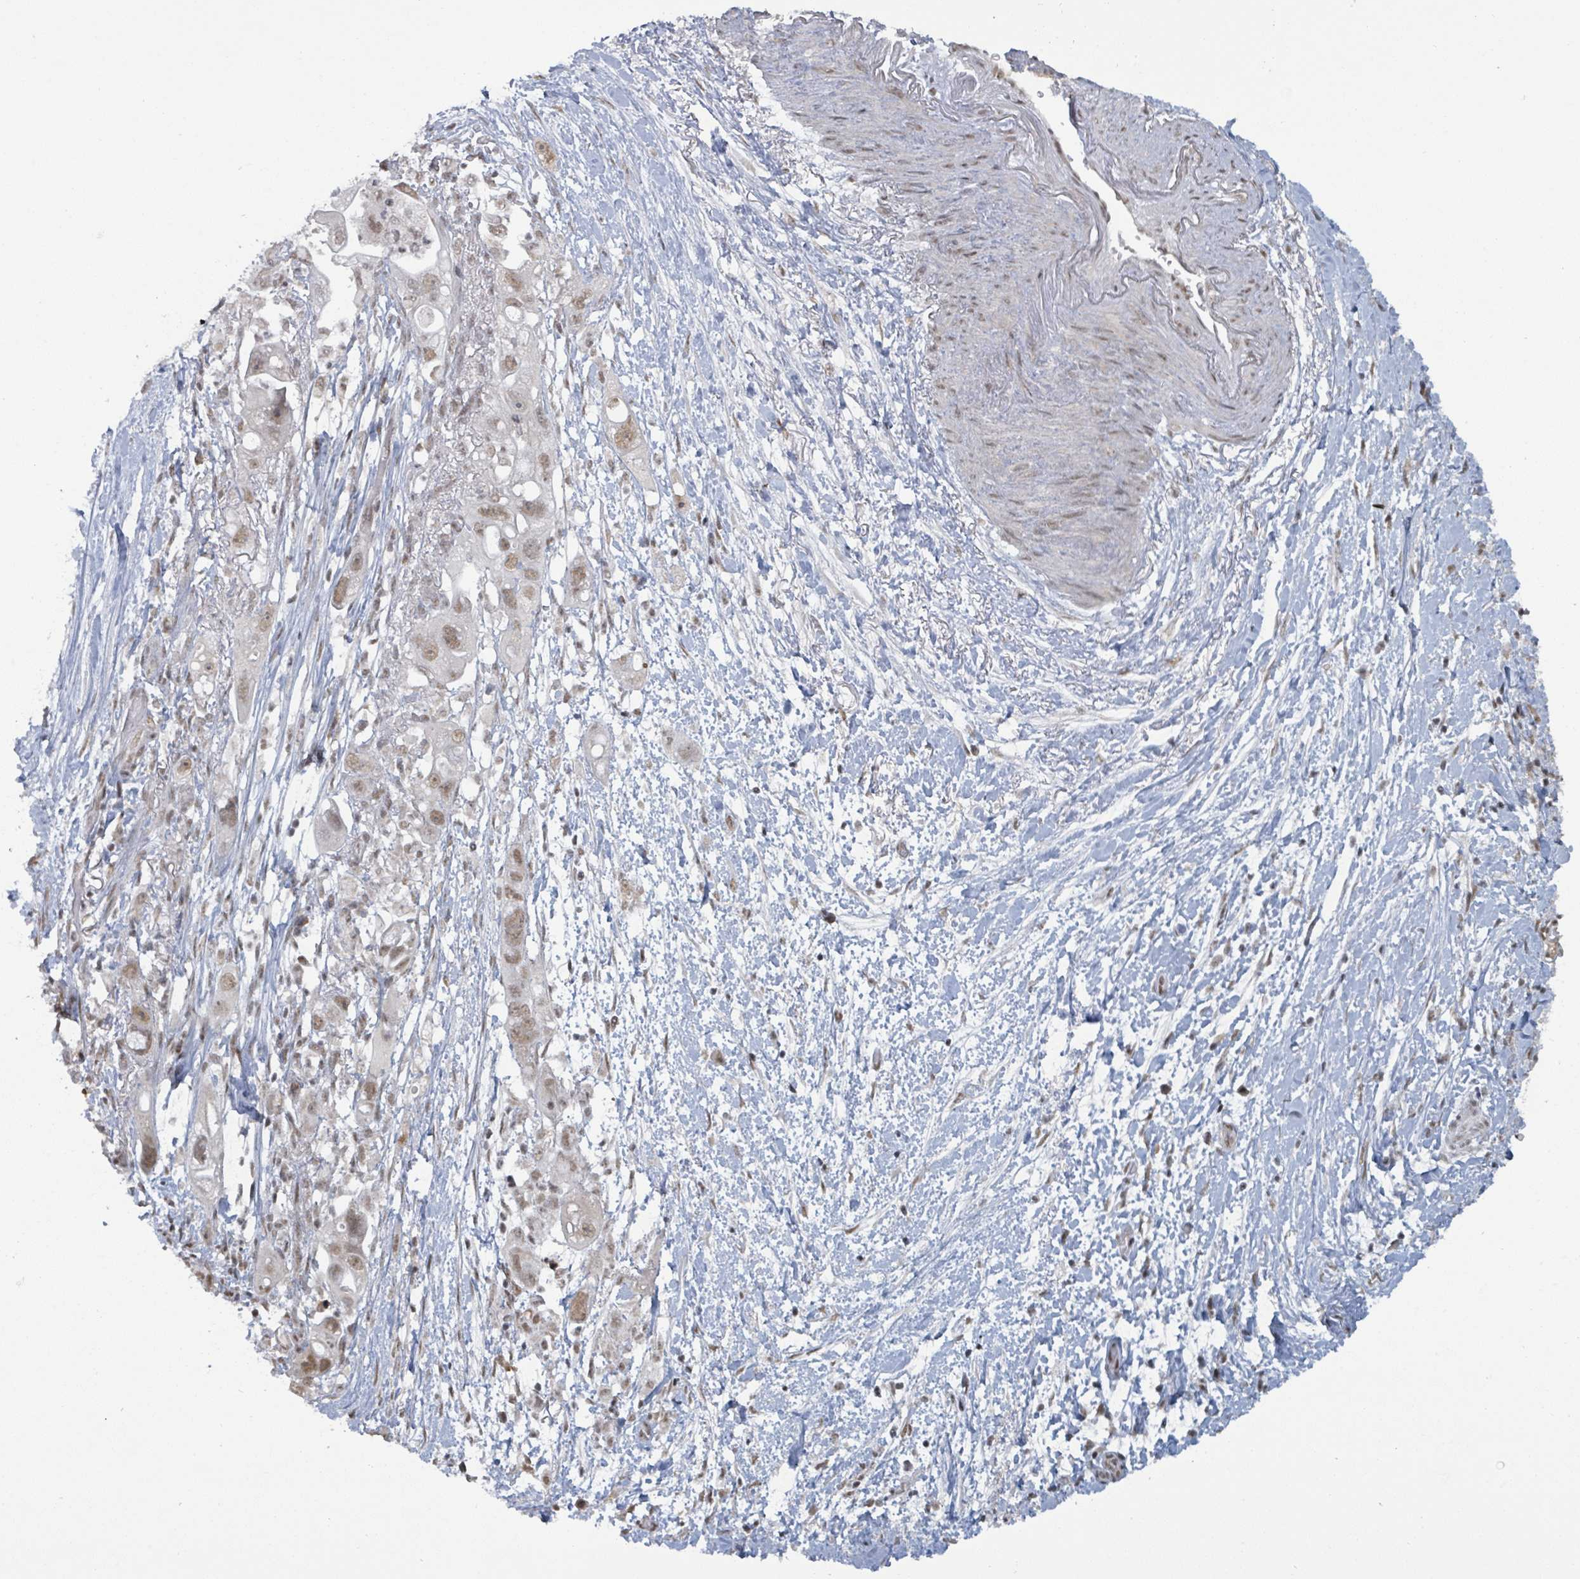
{"staining": {"intensity": "weak", "quantity": ">75%", "location": "nuclear"}, "tissue": "pancreatic cancer", "cell_type": "Tumor cells", "image_type": "cancer", "snomed": [{"axis": "morphology", "description": "Adenocarcinoma, NOS"}, {"axis": "topography", "description": "Pancreas"}], "caption": "This photomicrograph exhibits immunohistochemistry staining of human pancreatic adenocarcinoma, with low weak nuclear expression in about >75% of tumor cells.", "gene": "BANP", "patient": {"sex": "female", "age": 72}}